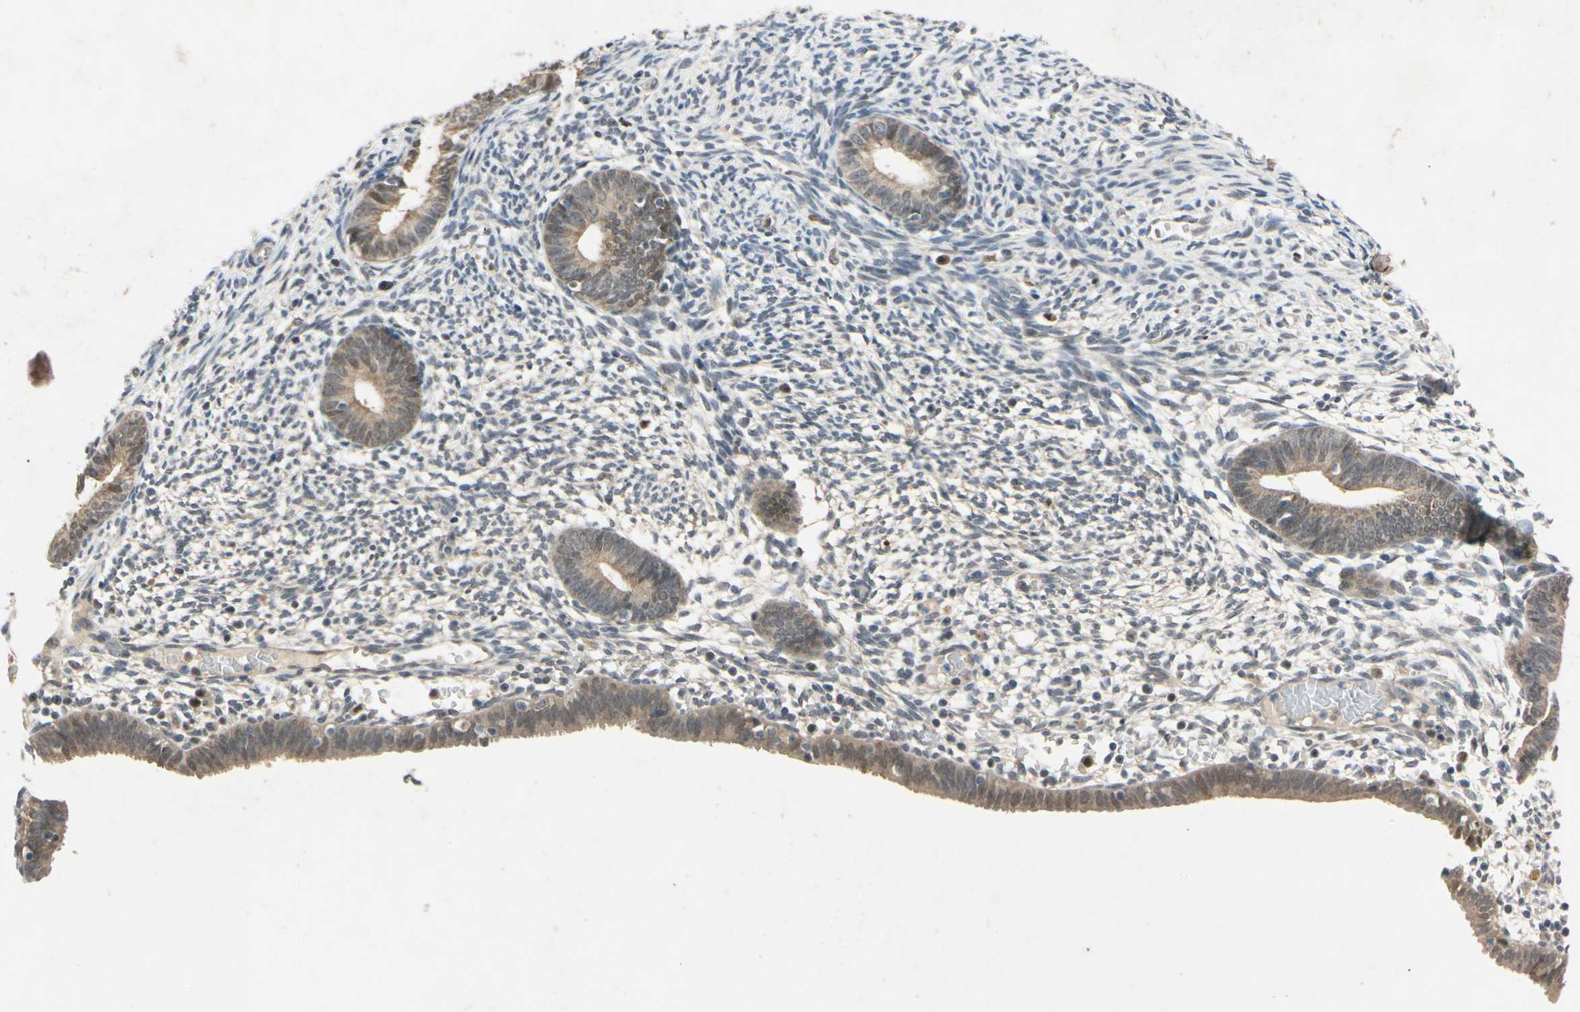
{"staining": {"intensity": "weak", "quantity": "25%-75%", "location": "cytoplasmic/membranous"}, "tissue": "endometrium", "cell_type": "Cells in endometrial stroma", "image_type": "normal", "snomed": [{"axis": "morphology", "description": "Normal tissue, NOS"}, {"axis": "morphology", "description": "Atrophy, NOS"}, {"axis": "topography", "description": "Uterus"}, {"axis": "topography", "description": "Endometrium"}], "caption": "The photomicrograph shows staining of normal endometrium, revealing weak cytoplasmic/membranous protein expression (brown color) within cells in endometrial stroma.", "gene": "RIOX2", "patient": {"sex": "female", "age": 68}}